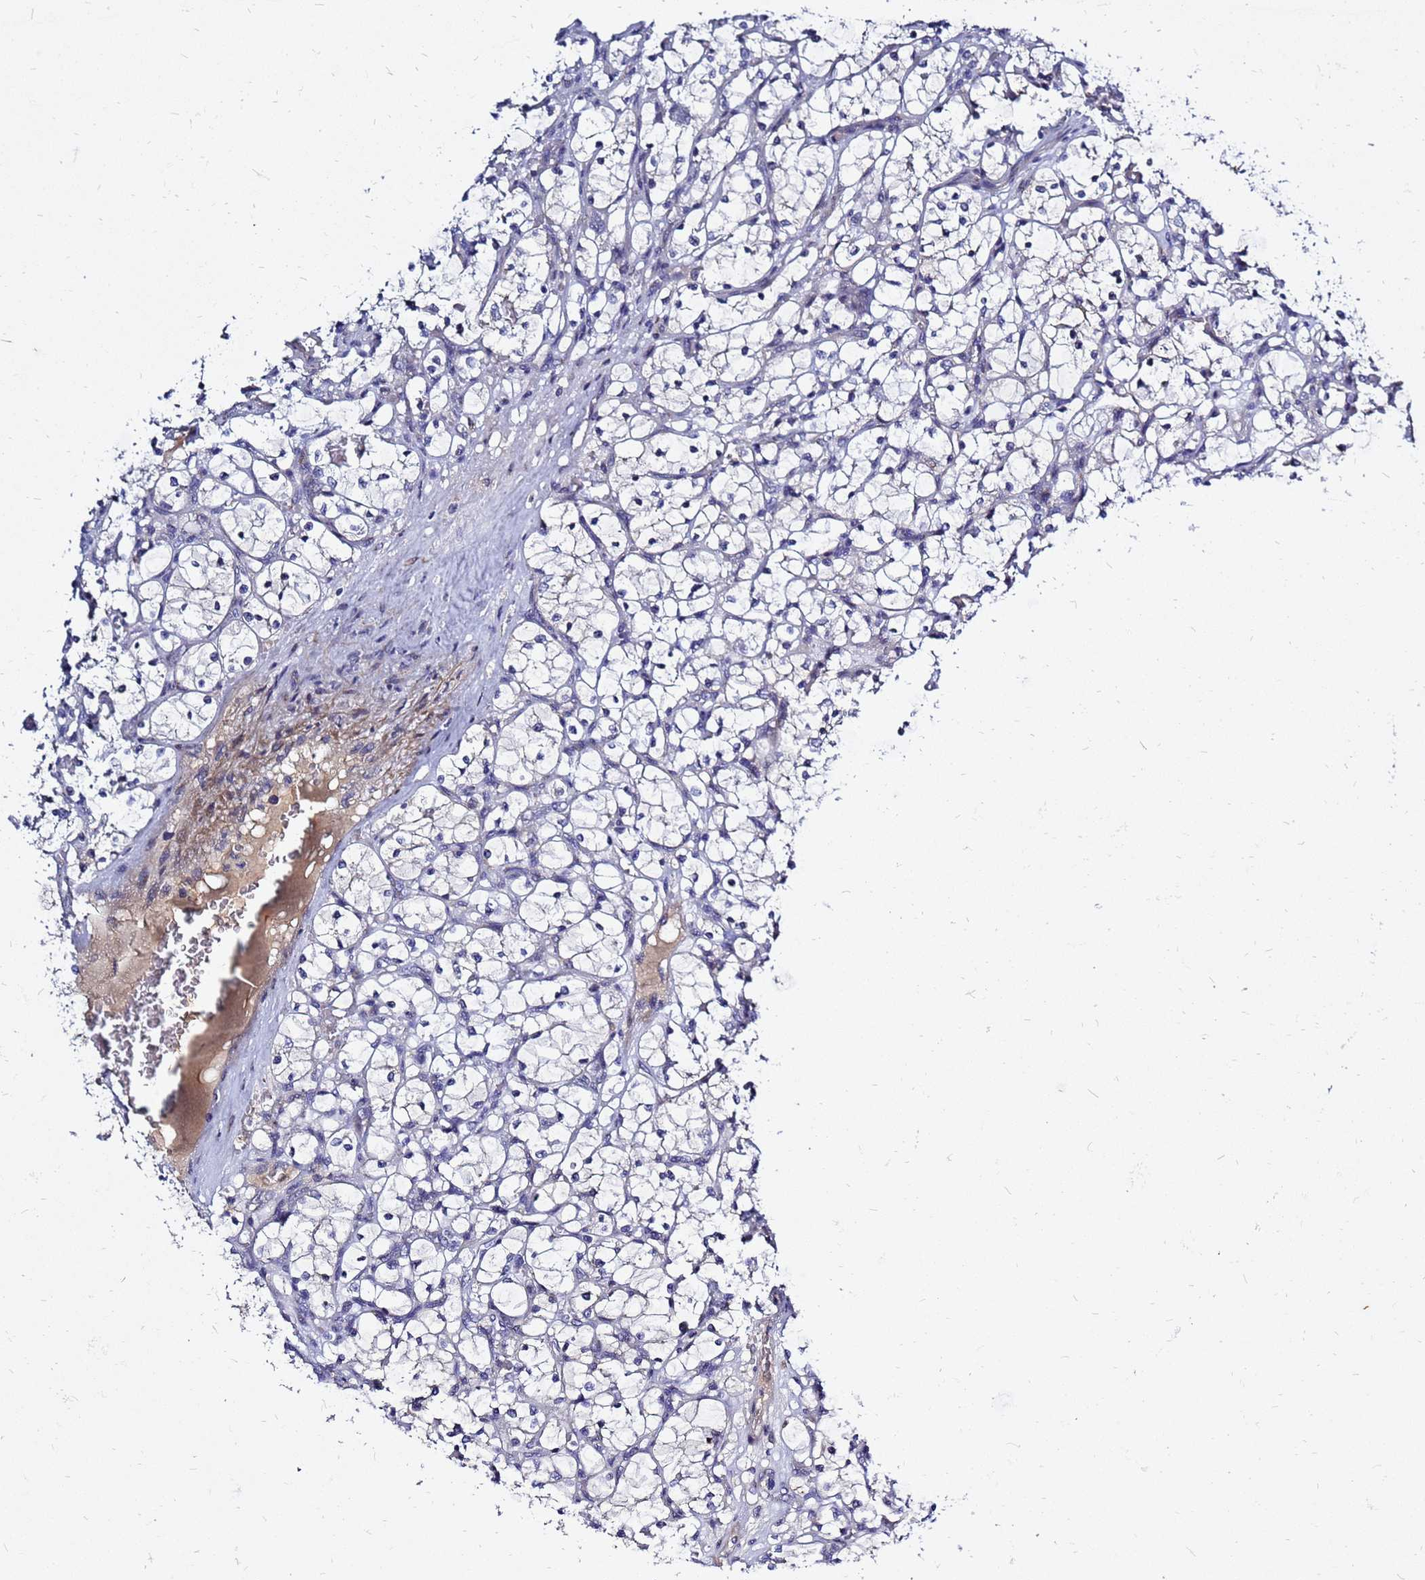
{"staining": {"intensity": "negative", "quantity": "none", "location": "none"}, "tissue": "renal cancer", "cell_type": "Tumor cells", "image_type": "cancer", "snomed": [{"axis": "morphology", "description": "Adenocarcinoma, NOS"}, {"axis": "topography", "description": "Kidney"}], "caption": "High power microscopy histopathology image of an immunohistochemistry (IHC) histopathology image of renal adenocarcinoma, revealing no significant positivity in tumor cells. (DAB (3,3'-diaminobenzidine) immunohistochemistry visualized using brightfield microscopy, high magnification).", "gene": "SRGAP3", "patient": {"sex": "female", "age": 69}}